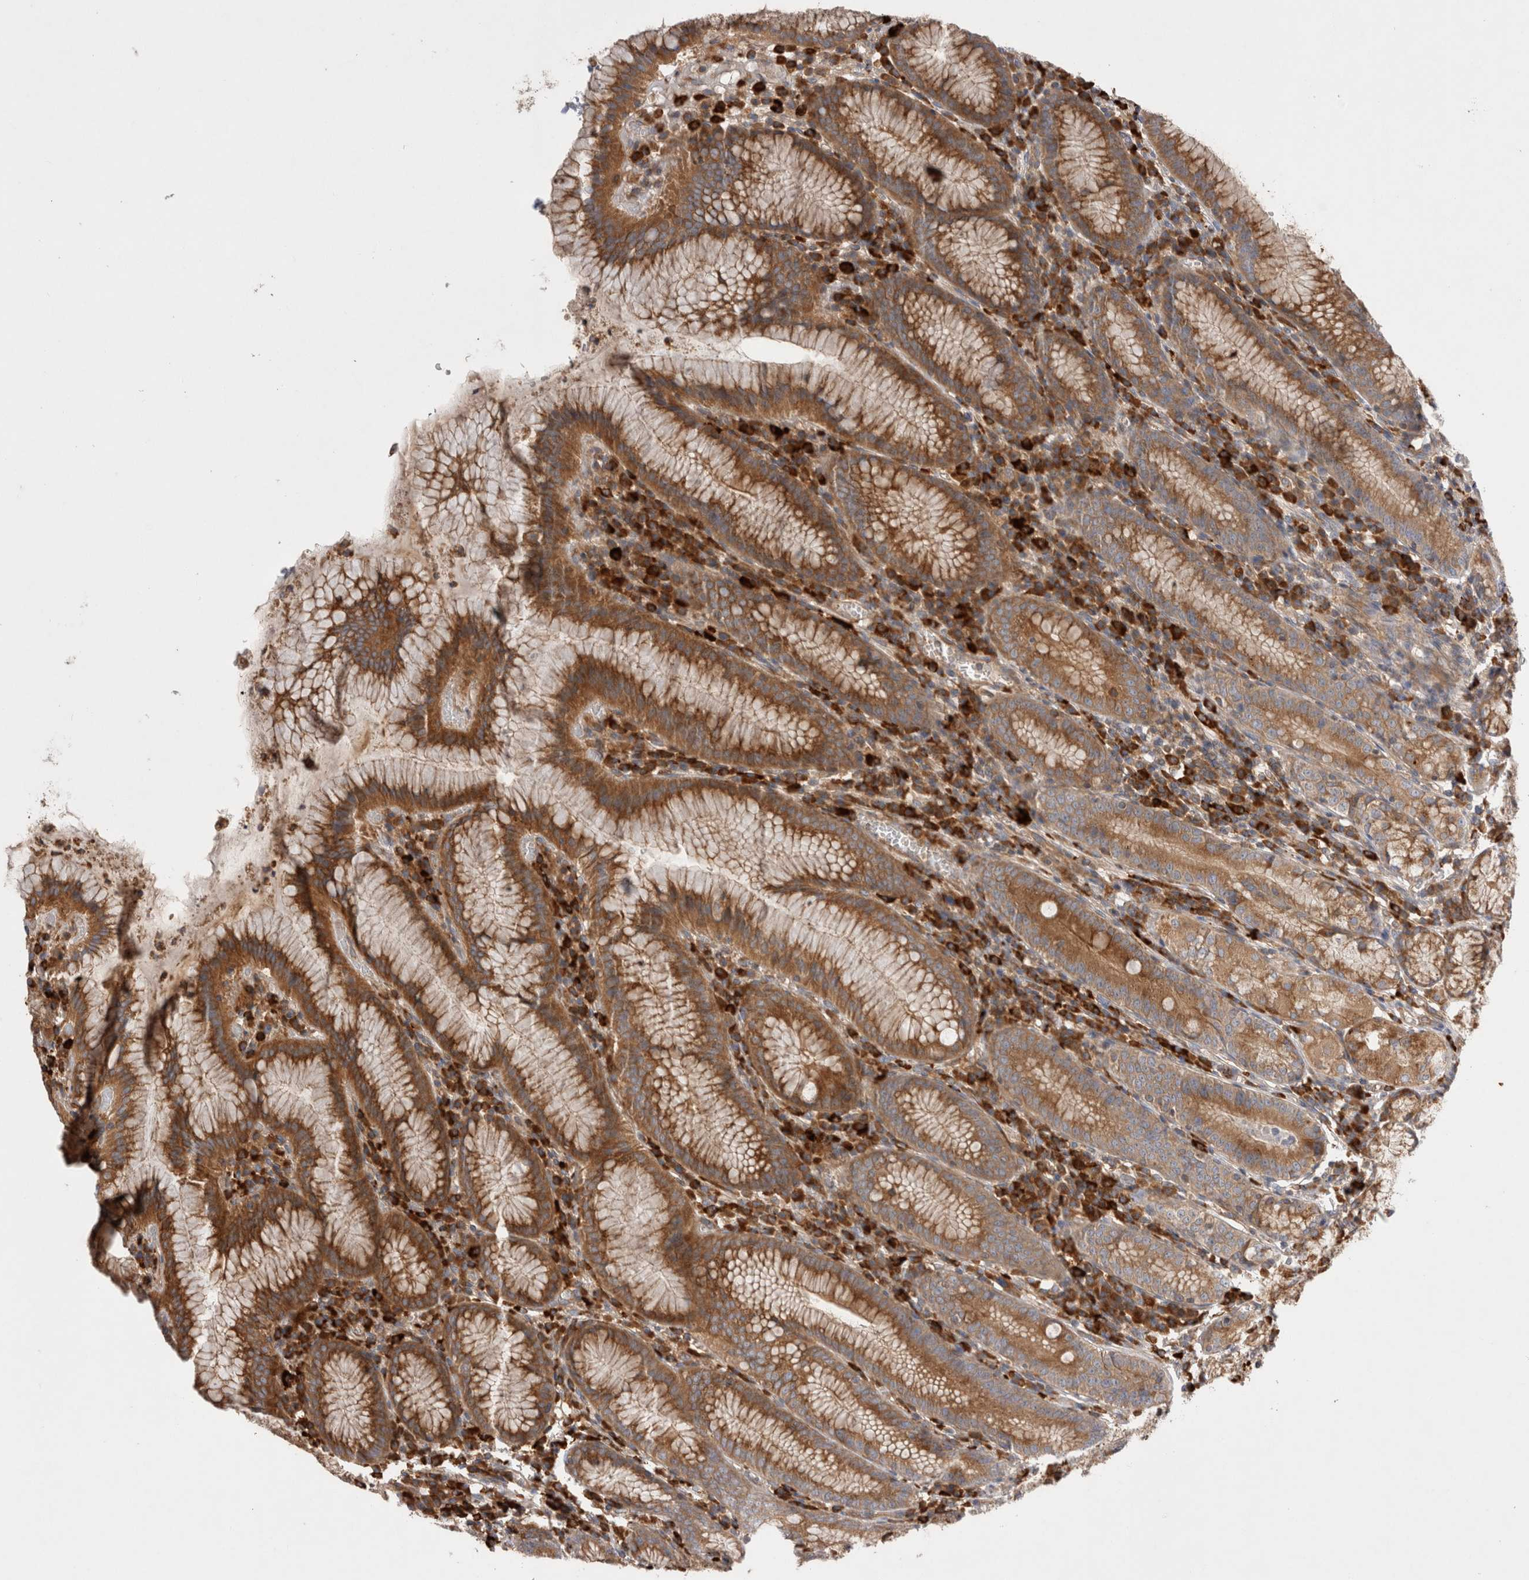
{"staining": {"intensity": "strong", "quantity": "25%-75%", "location": "cytoplasmic/membranous"}, "tissue": "stomach", "cell_type": "Glandular cells", "image_type": "normal", "snomed": [{"axis": "morphology", "description": "Normal tissue, NOS"}, {"axis": "topography", "description": "Stomach"}], "caption": "Human stomach stained for a protein (brown) reveals strong cytoplasmic/membranous positive staining in approximately 25%-75% of glandular cells.", "gene": "PDCD10", "patient": {"sex": "male", "age": 55}}